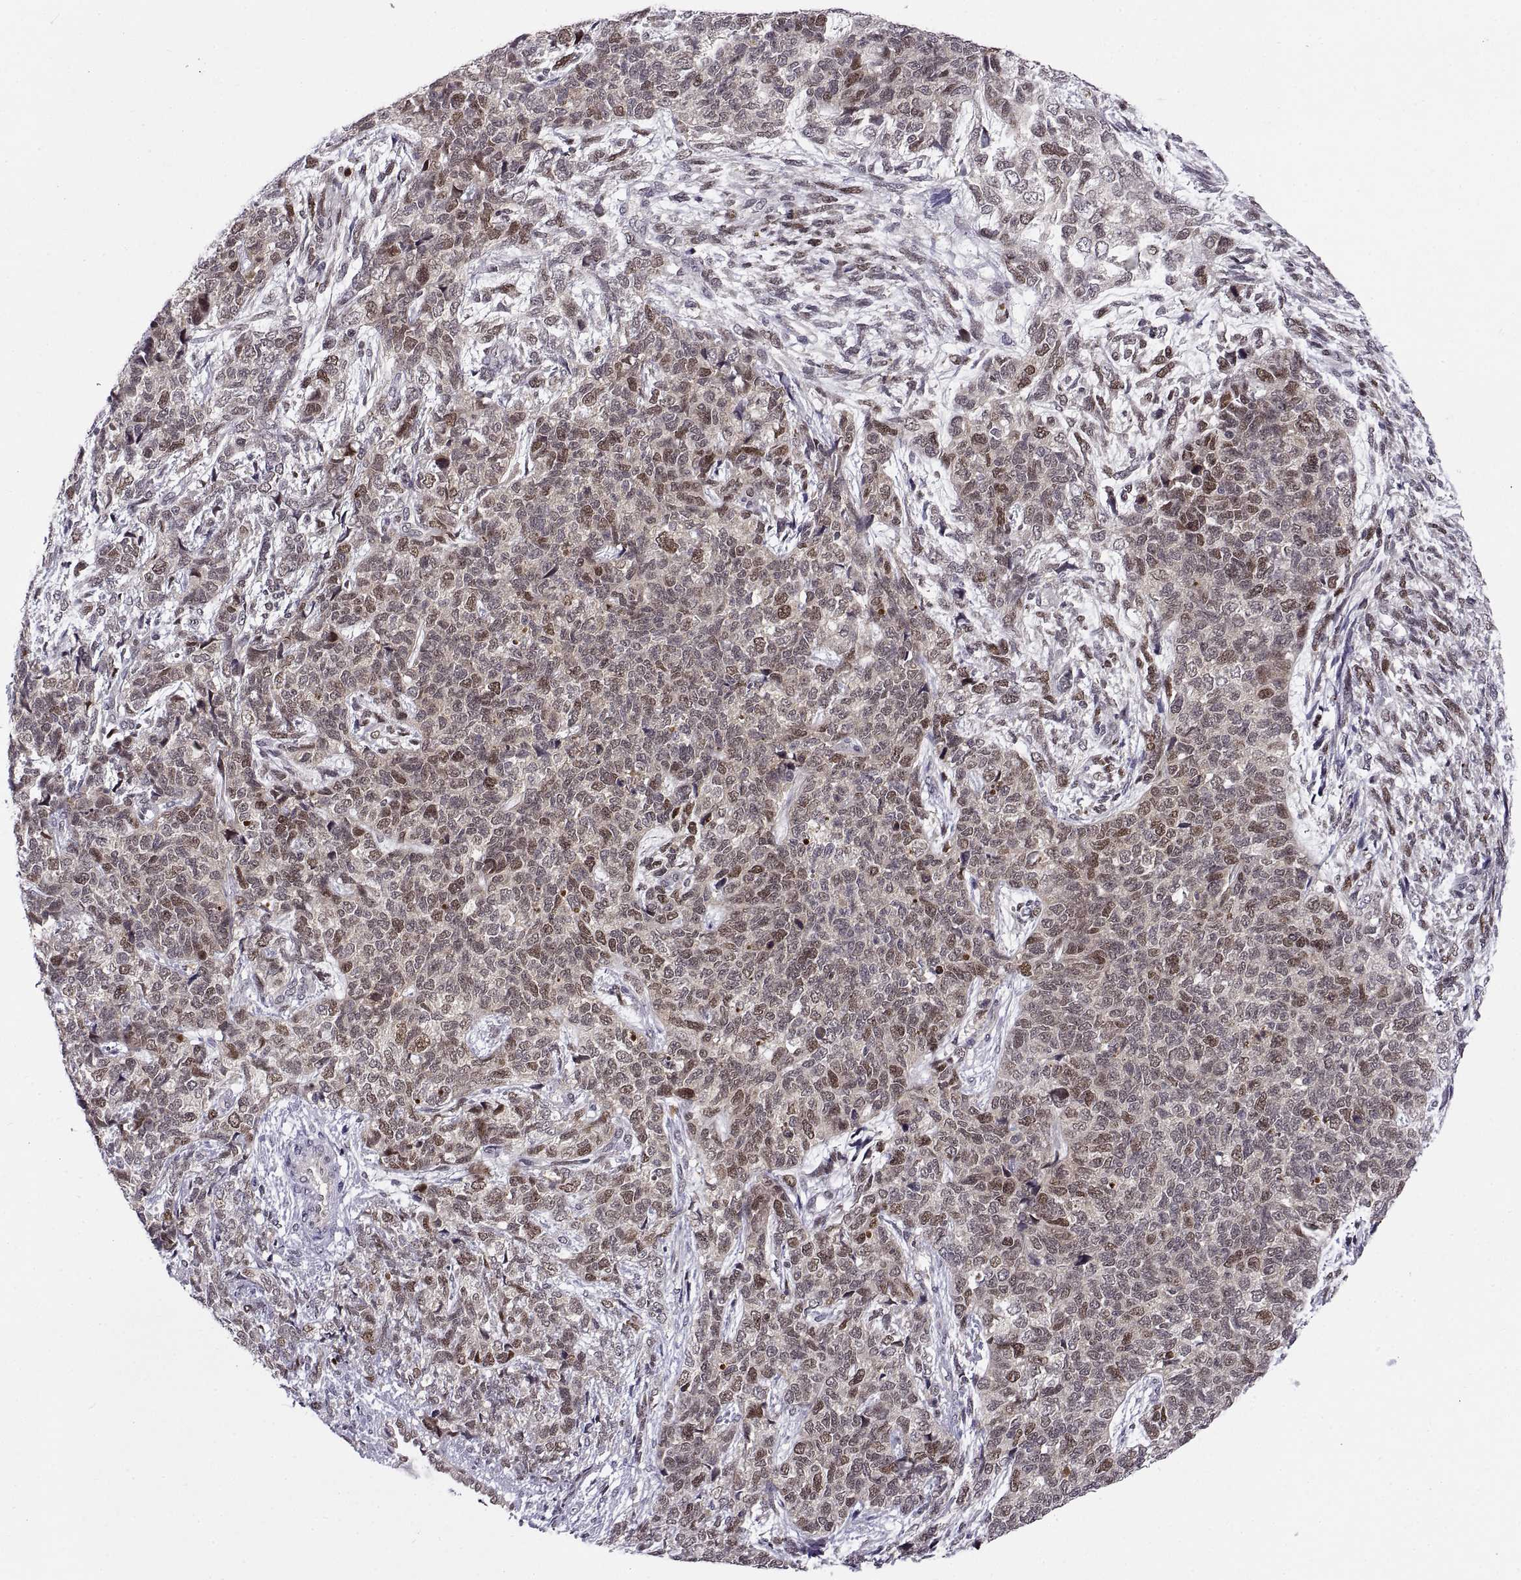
{"staining": {"intensity": "weak", "quantity": "25%-75%", "location": "nuclear"}, "tissue": "cervical cancer", "cell_type": "Tumor cells", "image_type": "cancer", "snomed": [{"axis": "morphology", "description": "Squamous cell carcinoma, NOS"}, {"axis": "topography", "description": "Cervix"}], "caption": "This is a micrograph of IHC staining of cervical cancer (squamous cell carcinoma), which shows weak positivity in the nuclear of tumor cells.", "gene": "CHFR", "patient": {"sex": "female", "age": 63}}